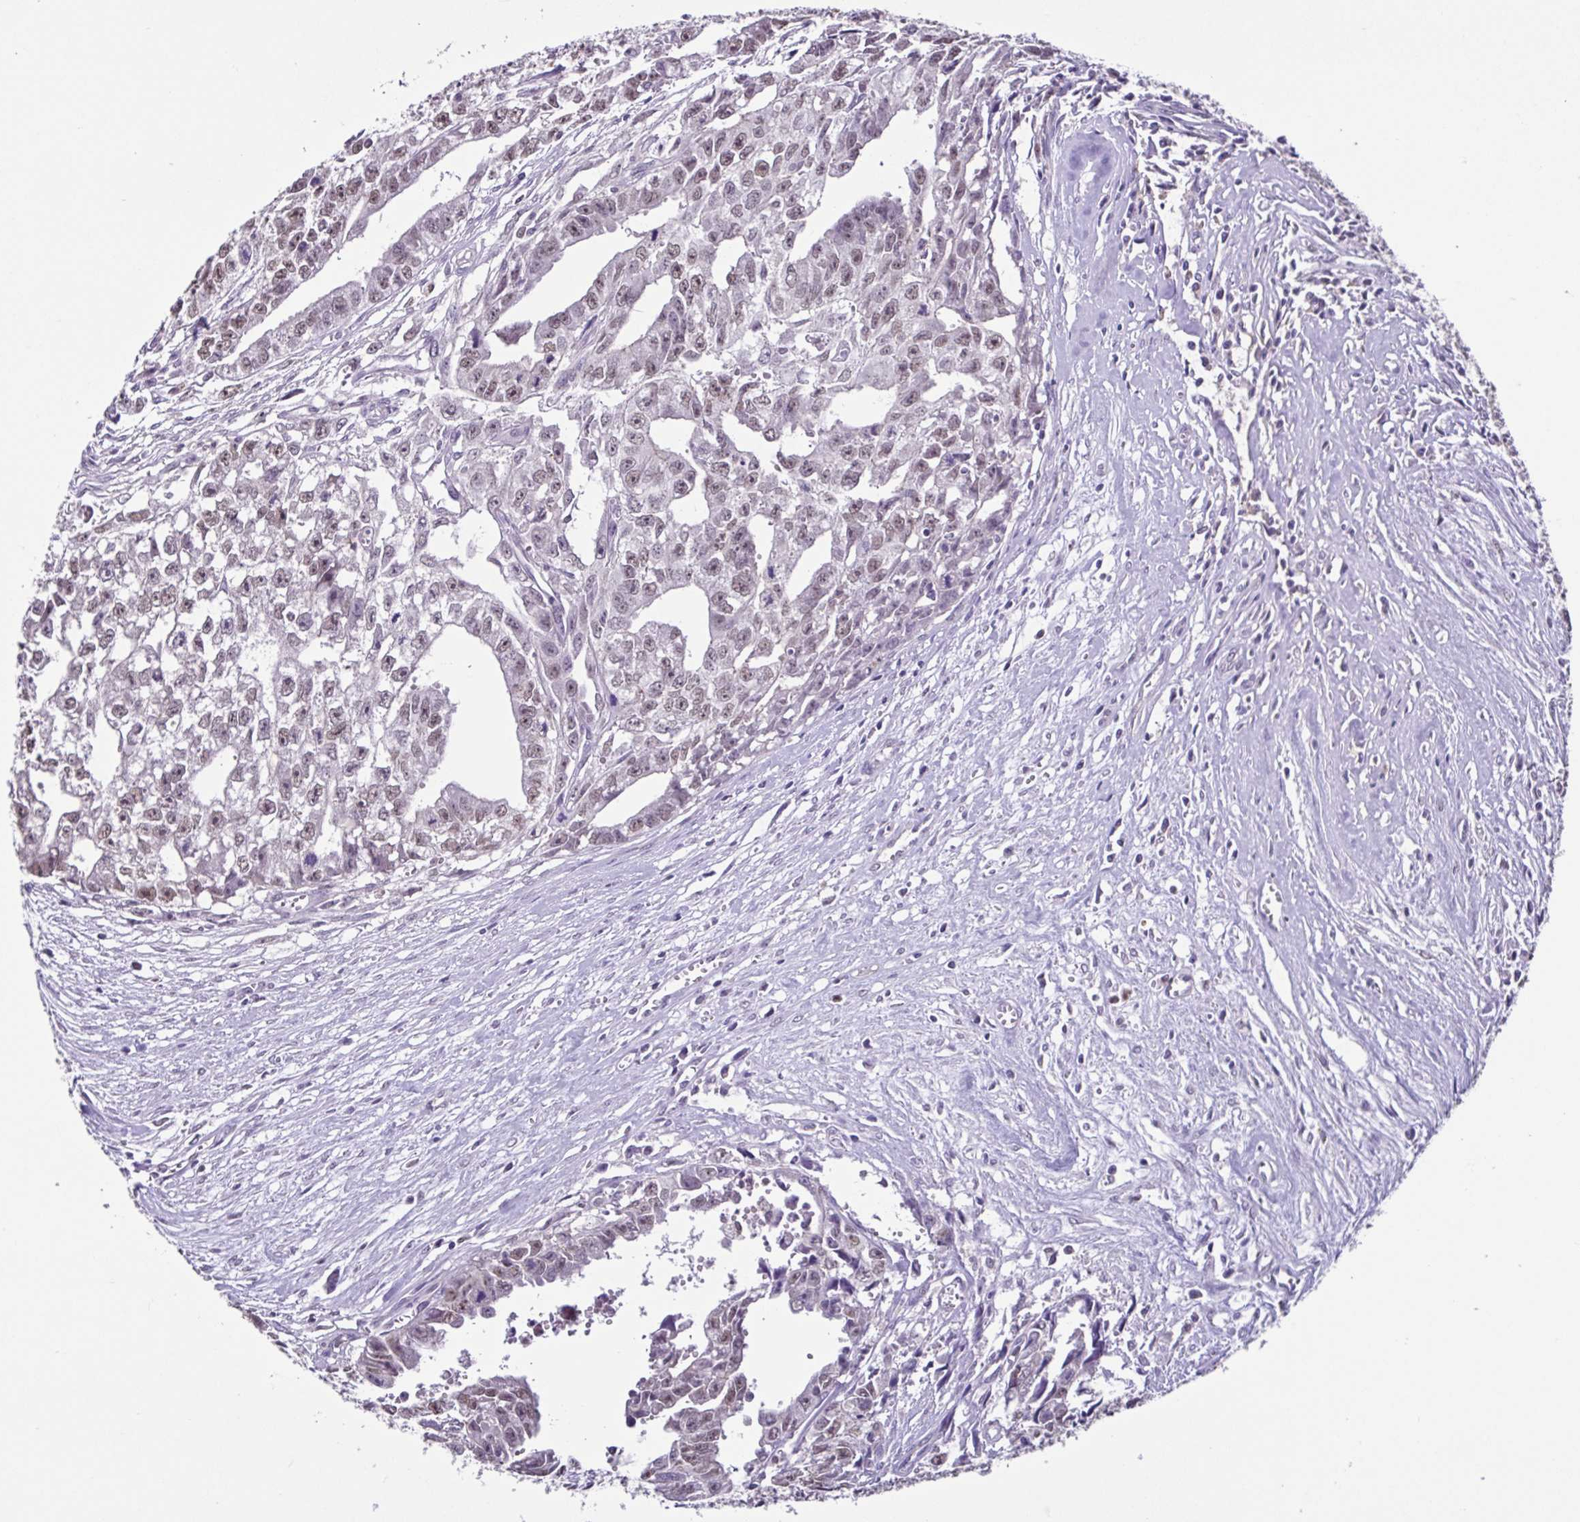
{"staining": {"intensity": "weak", "quantity": ">75%", "location": "nuclear"}, "tissue": "testis cancer", "cell_type": "Tumor cells", "image_type": "cancer", "snomed": [{"axis": "morphology", "description": "Carcinoma, Embryonal, NOS"}, {"axis": "morphology", "description": "Teratoma, malignant, NOS"}, {"axis": "topography", "description": "Testis"}], "caption": "Testis malignant teratoma stained with a protein marker reveals weak staining in tumor cells.", "gene": "ACTRT3", "patient": {"sex": "male", "age": 24}}